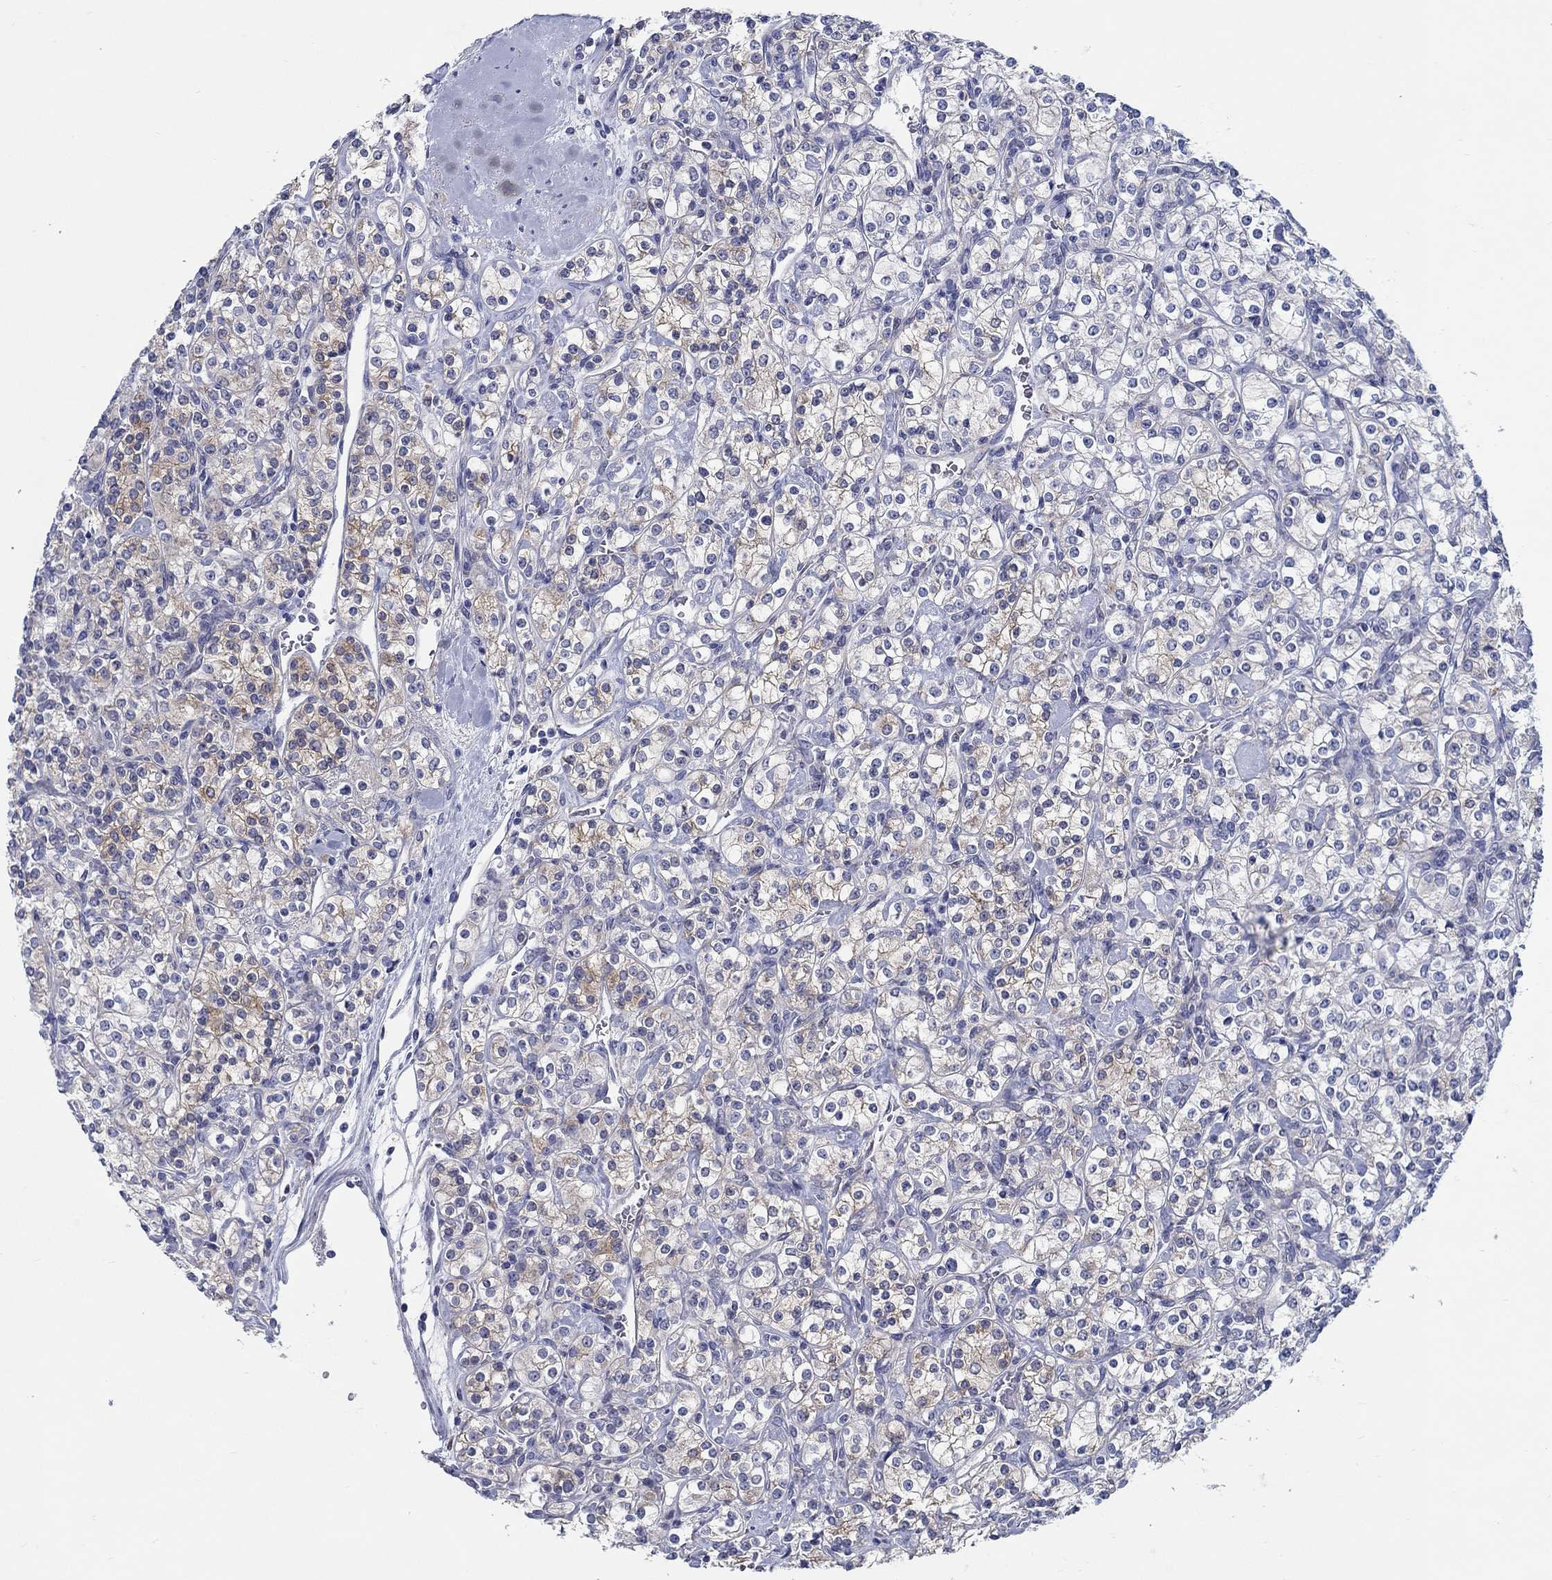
{"staining": {"intensity": "moderate", "quantity": "25%-75%", "location": "cytoplasmic/membranous"}, "tissue": "renal cancer", "cell_type": "Tumor cells", "image_type": "cancer", "snomed": [{"axis": "morphology", "description": "Adenocarcinoma, NOS"}, {"axis": "topography", "description": "Kidney"}], "caption": "The histopathology image demonstrates a brown stain indicating the presence of a protein in the cytoplasmic/membranous of tumor cells in adenocarcinoma (renal).", "gene": "RAP1GAP", "patient": {"sex": "male", "age": 77}}